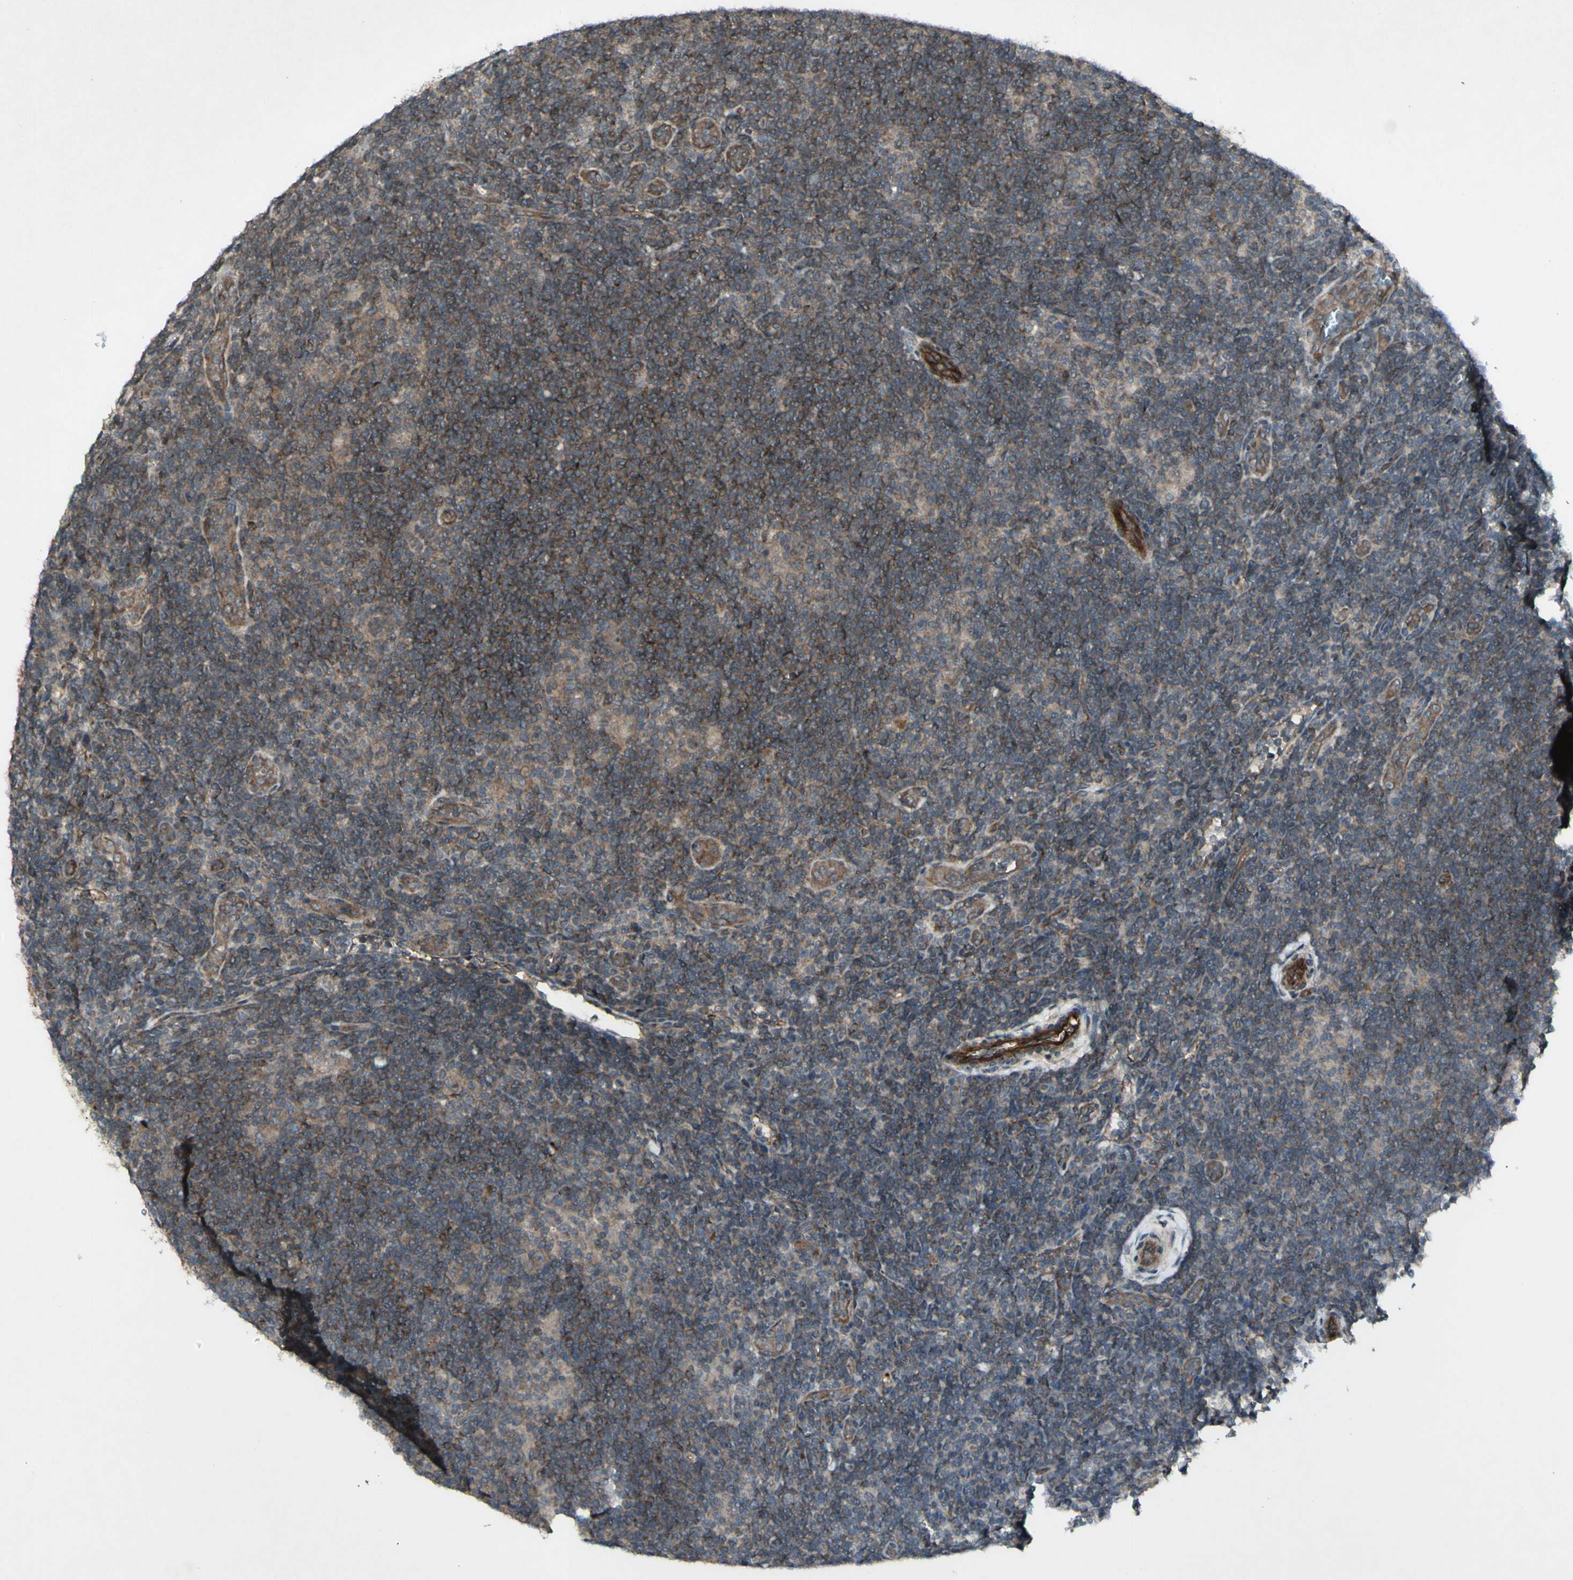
{"staining": {"intensity": "weak", "quantity": ">75%", "location": "cytoplasmic/membranous"}, "tissue": "lymphoma", "cell_type": "Tumor cells", "image_type": "cancer", "snomed": [{"axis": "morphology", "description": "Hodgkin's disease, NOS"}, {"axis": "topography", "description": "Lymph node"}], "caption": "Immunohistochemical staining of lymphoma reveals weak cytoplasmic/membranous protein positivity in approximately >75% of tumor cells. (DAB (3,3'-diaminobenzidine) IHC, brown staining for protein, blue staining for nuclei).", "gene": "JAG1", "patient": {"sex": "female", "age": 57}}